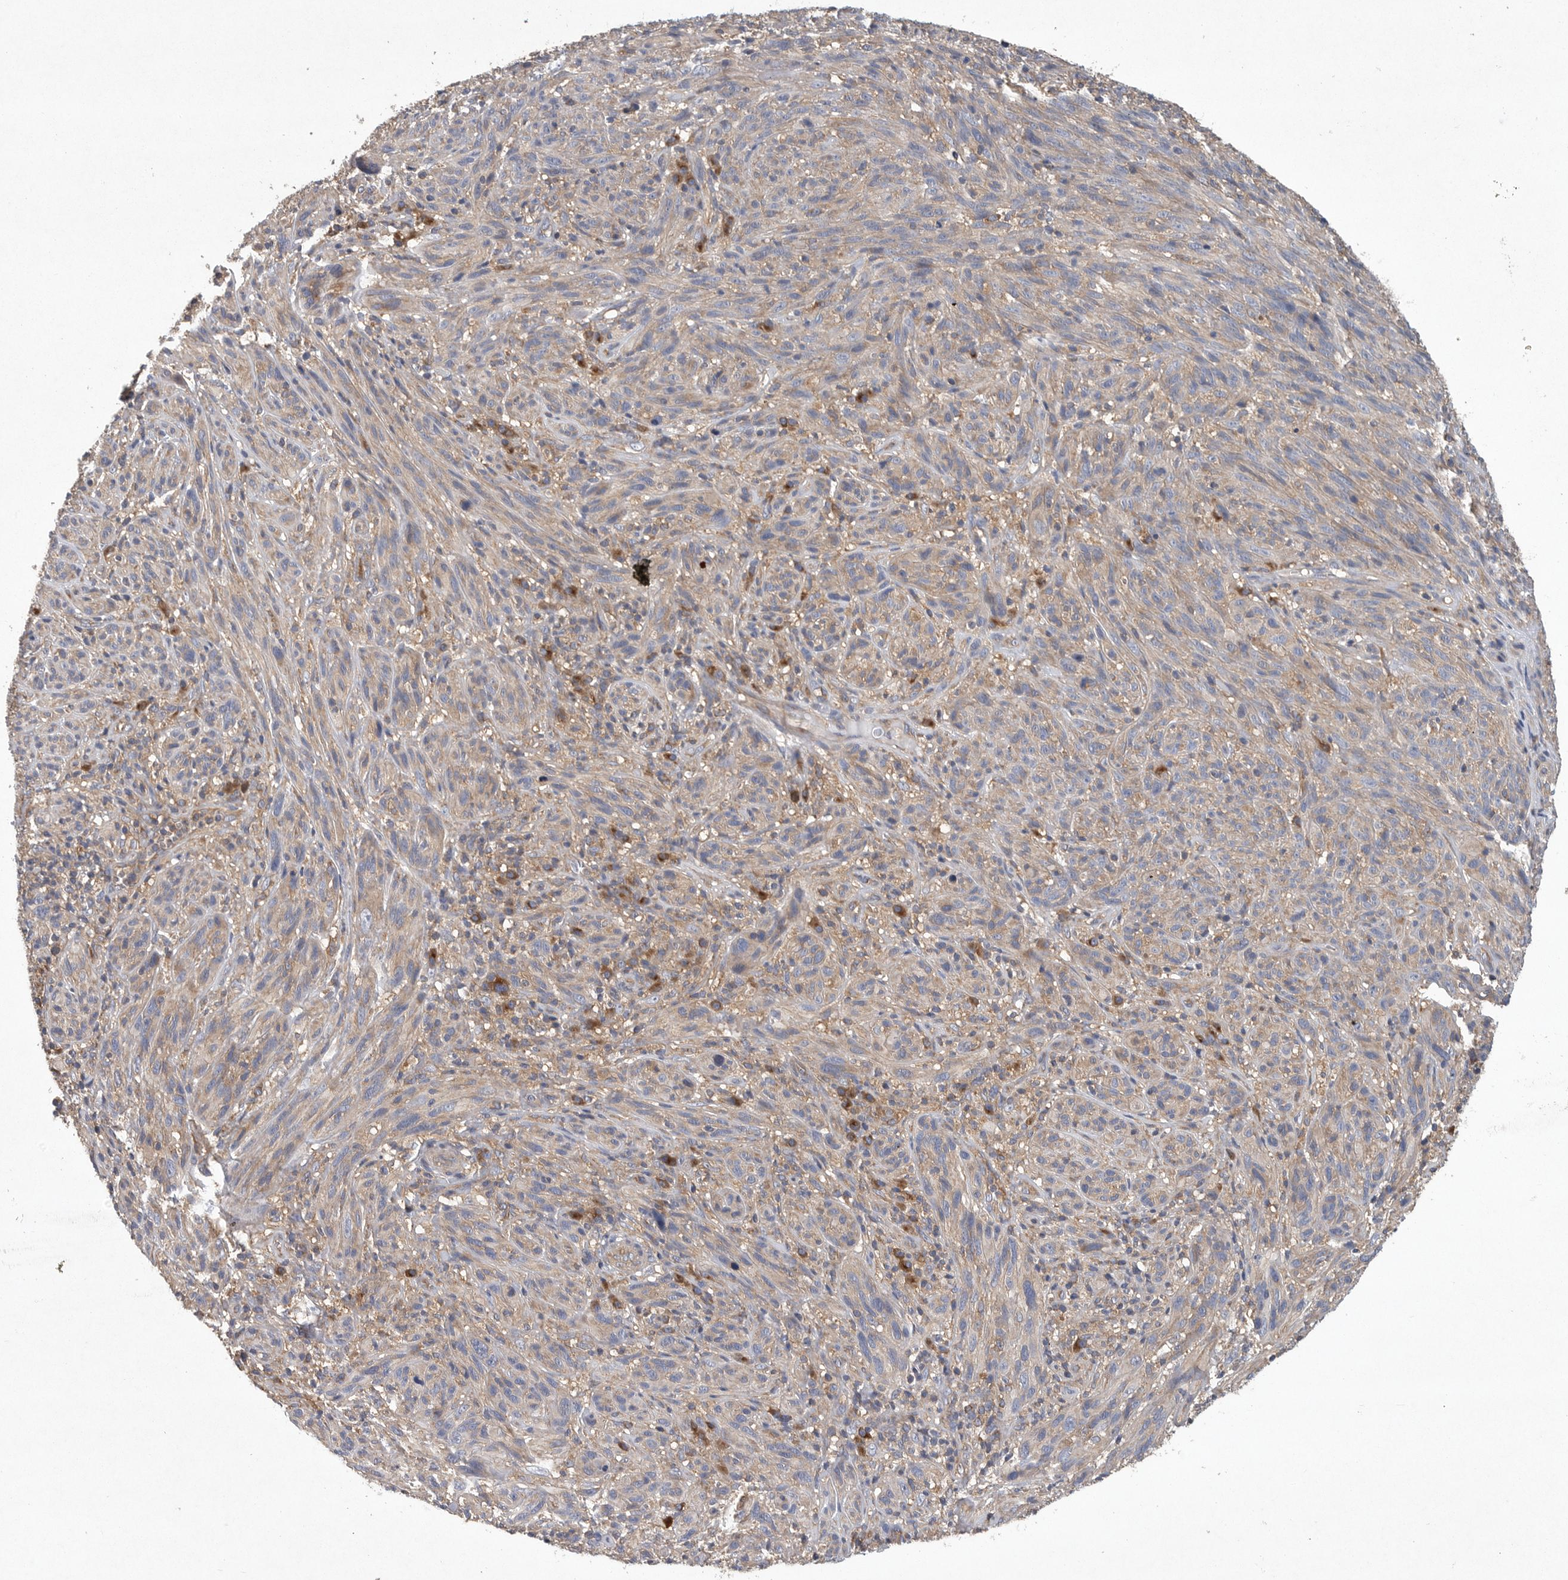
{"staining": {"intensity": "negative", "quantity": "none", "location": "none"}, "tissue": "melanoma", "cell_type": "Tumor cells", "image_type": "cancer", "snomed": [{"axis": "morphology", "description": "Malignant melanoma, NOS"}, {"axis": "topography", "description": "Skin of head"}], "caption": "Melanoma stained for a protein using immunohistochemistry (IHC) reveals no staining tumor cells.", "gene": "OXR1", "patient": {"sex": "male", "age": 96}}